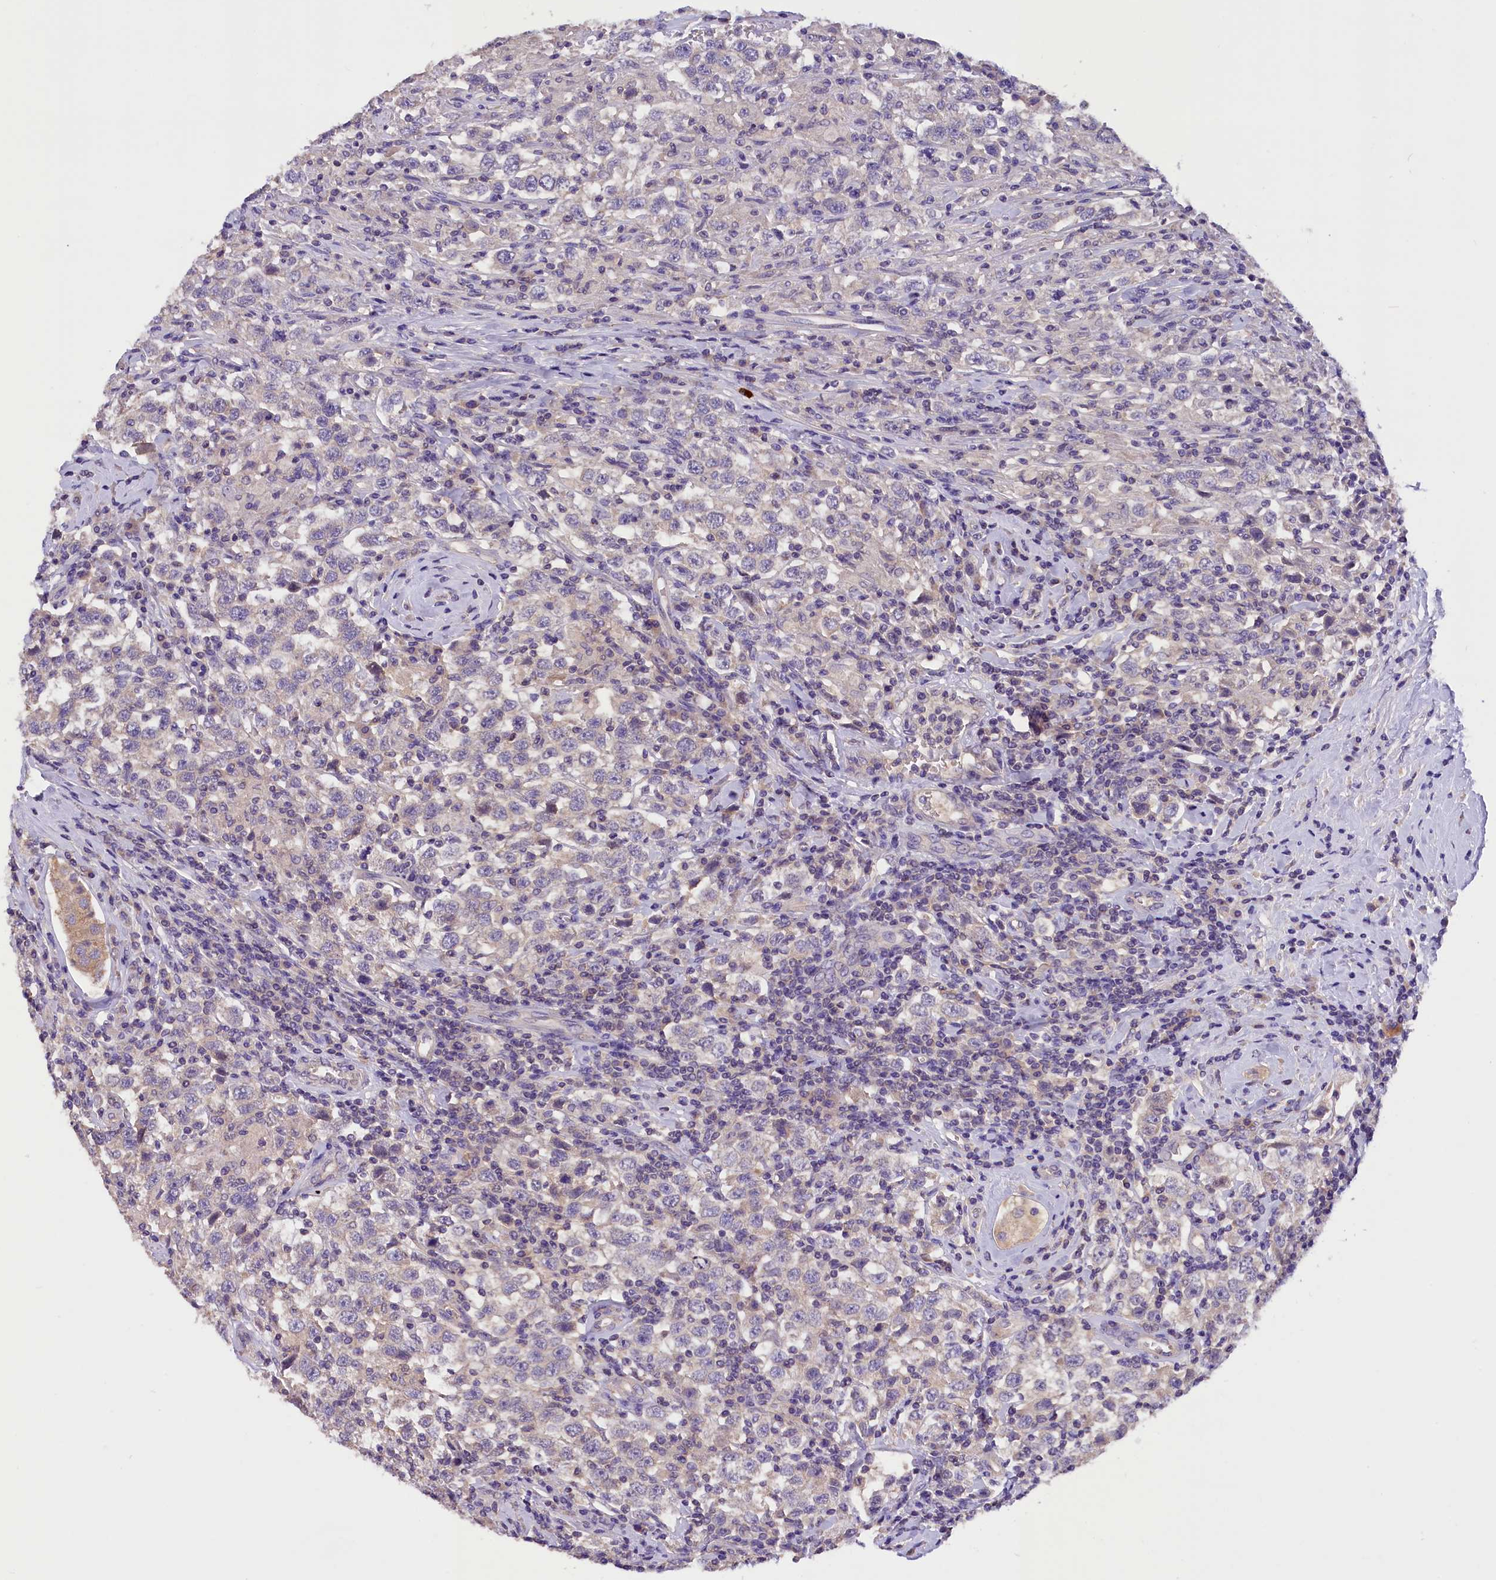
{"staining": {"intensity": "negative", "quantity": "none", "location": "none"}, "tissue": "testis cancer", "cell_type": "Tumor cells", "image_type": "cancer", "snomed": [{"axis": "morphology", "description": "Seminoma, NOS"}, {"axis": "topography", "description": "Testis"}], "caption": "This is an IHC photomicrograph of human testis seminoma. There is no expression in tumor cells.", "gene": "AP3B2", "patient": {"sex": "male", "age": 41}}